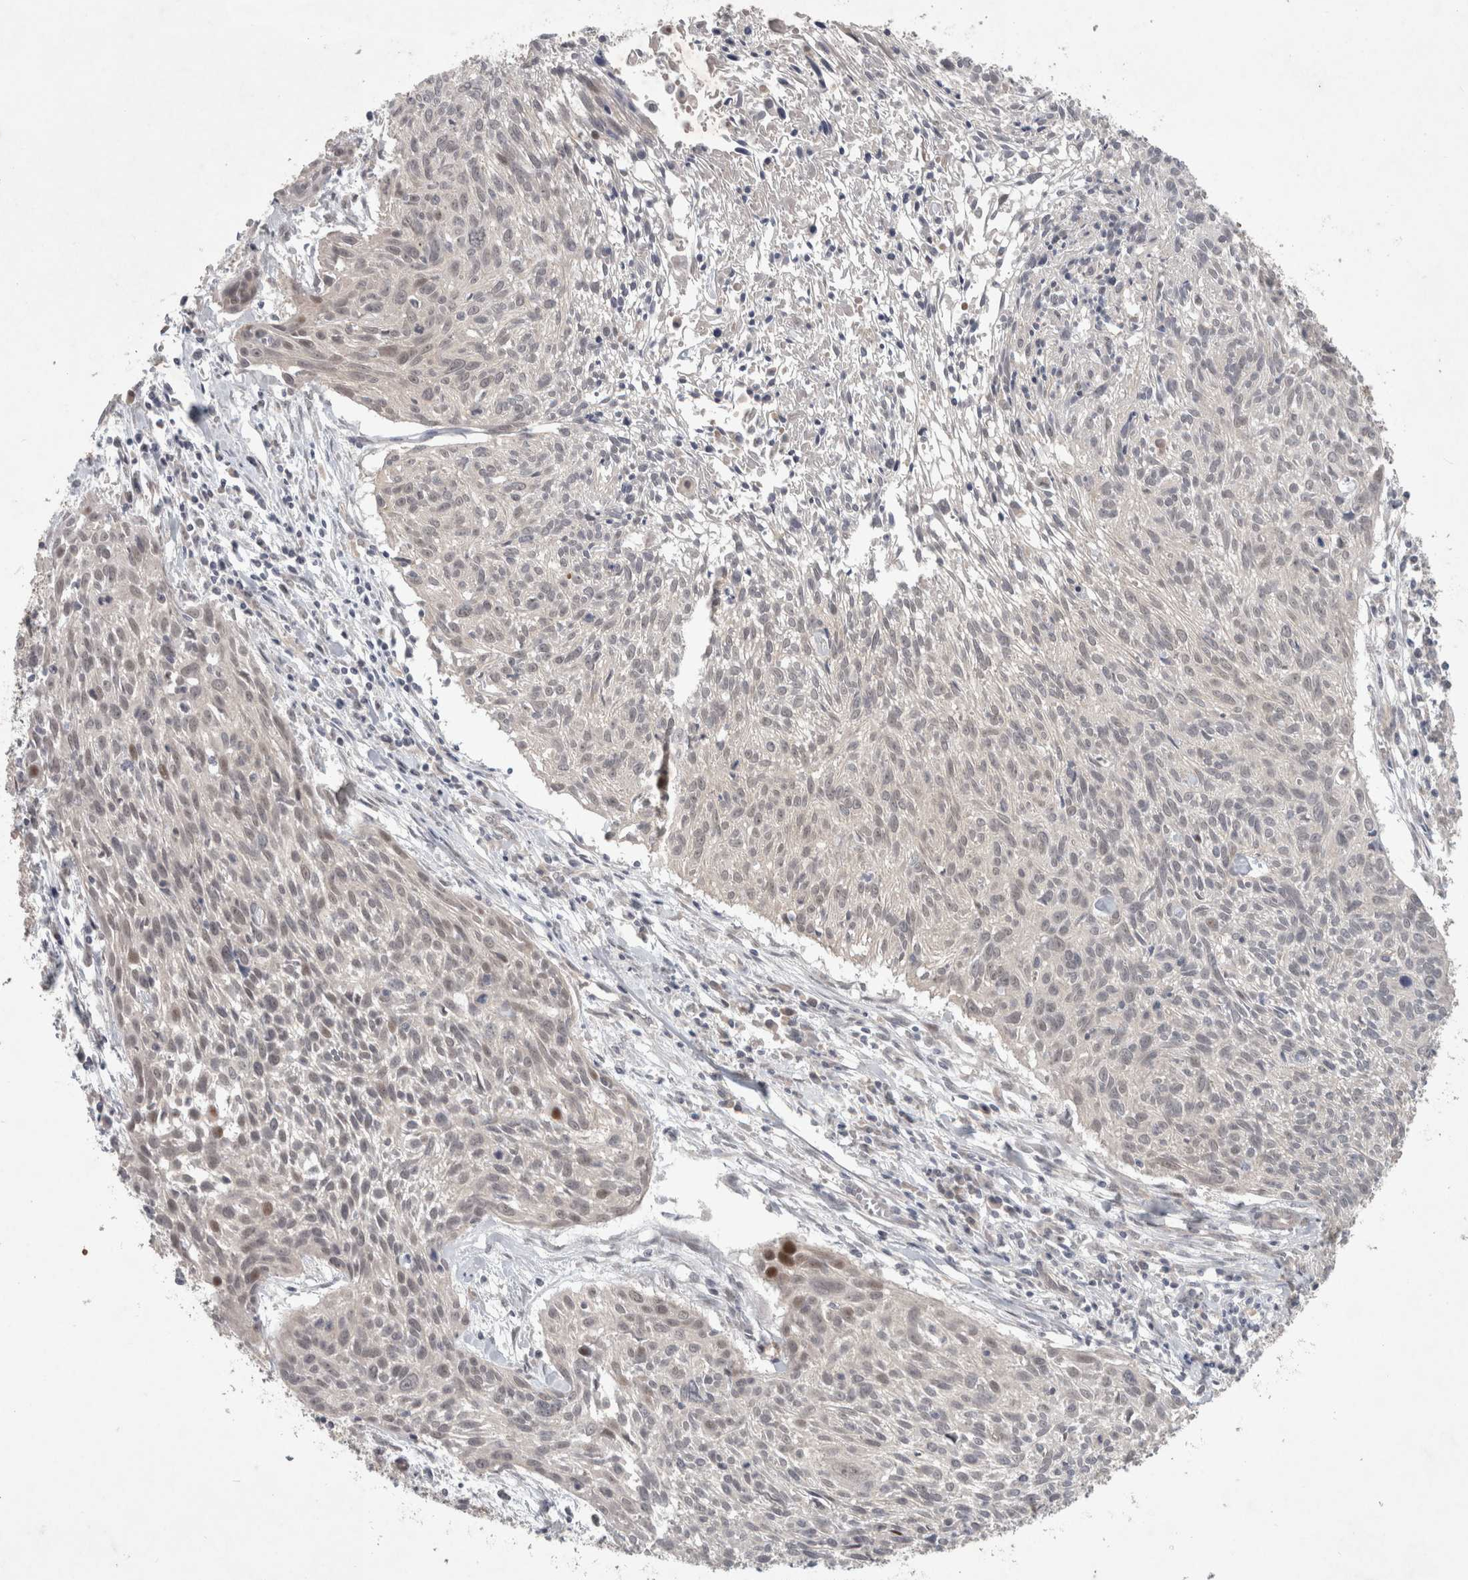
{"staining": {"intensity": "moderate", "quantity": "<25%", "location": "nuclear"}, "tissue": "cervical cancer", "cell_type": "Tumor cells", "image_type": "cancer", "snomed": [{"axis": "morphology", "description": "Squamous cell carcinoma, NOS"}, {"axis": "topography", "description": "Cervix"}], "caption": "The micrograph shows staining of cervical squamous cell carcinoma, revealing moderate nuclear protein expression (brown color) within tumor cells. (IHC, brightfield microscopy, high magnification).", "gene": "RASAL2", "patient": {"sex": "female", "age": 51}}